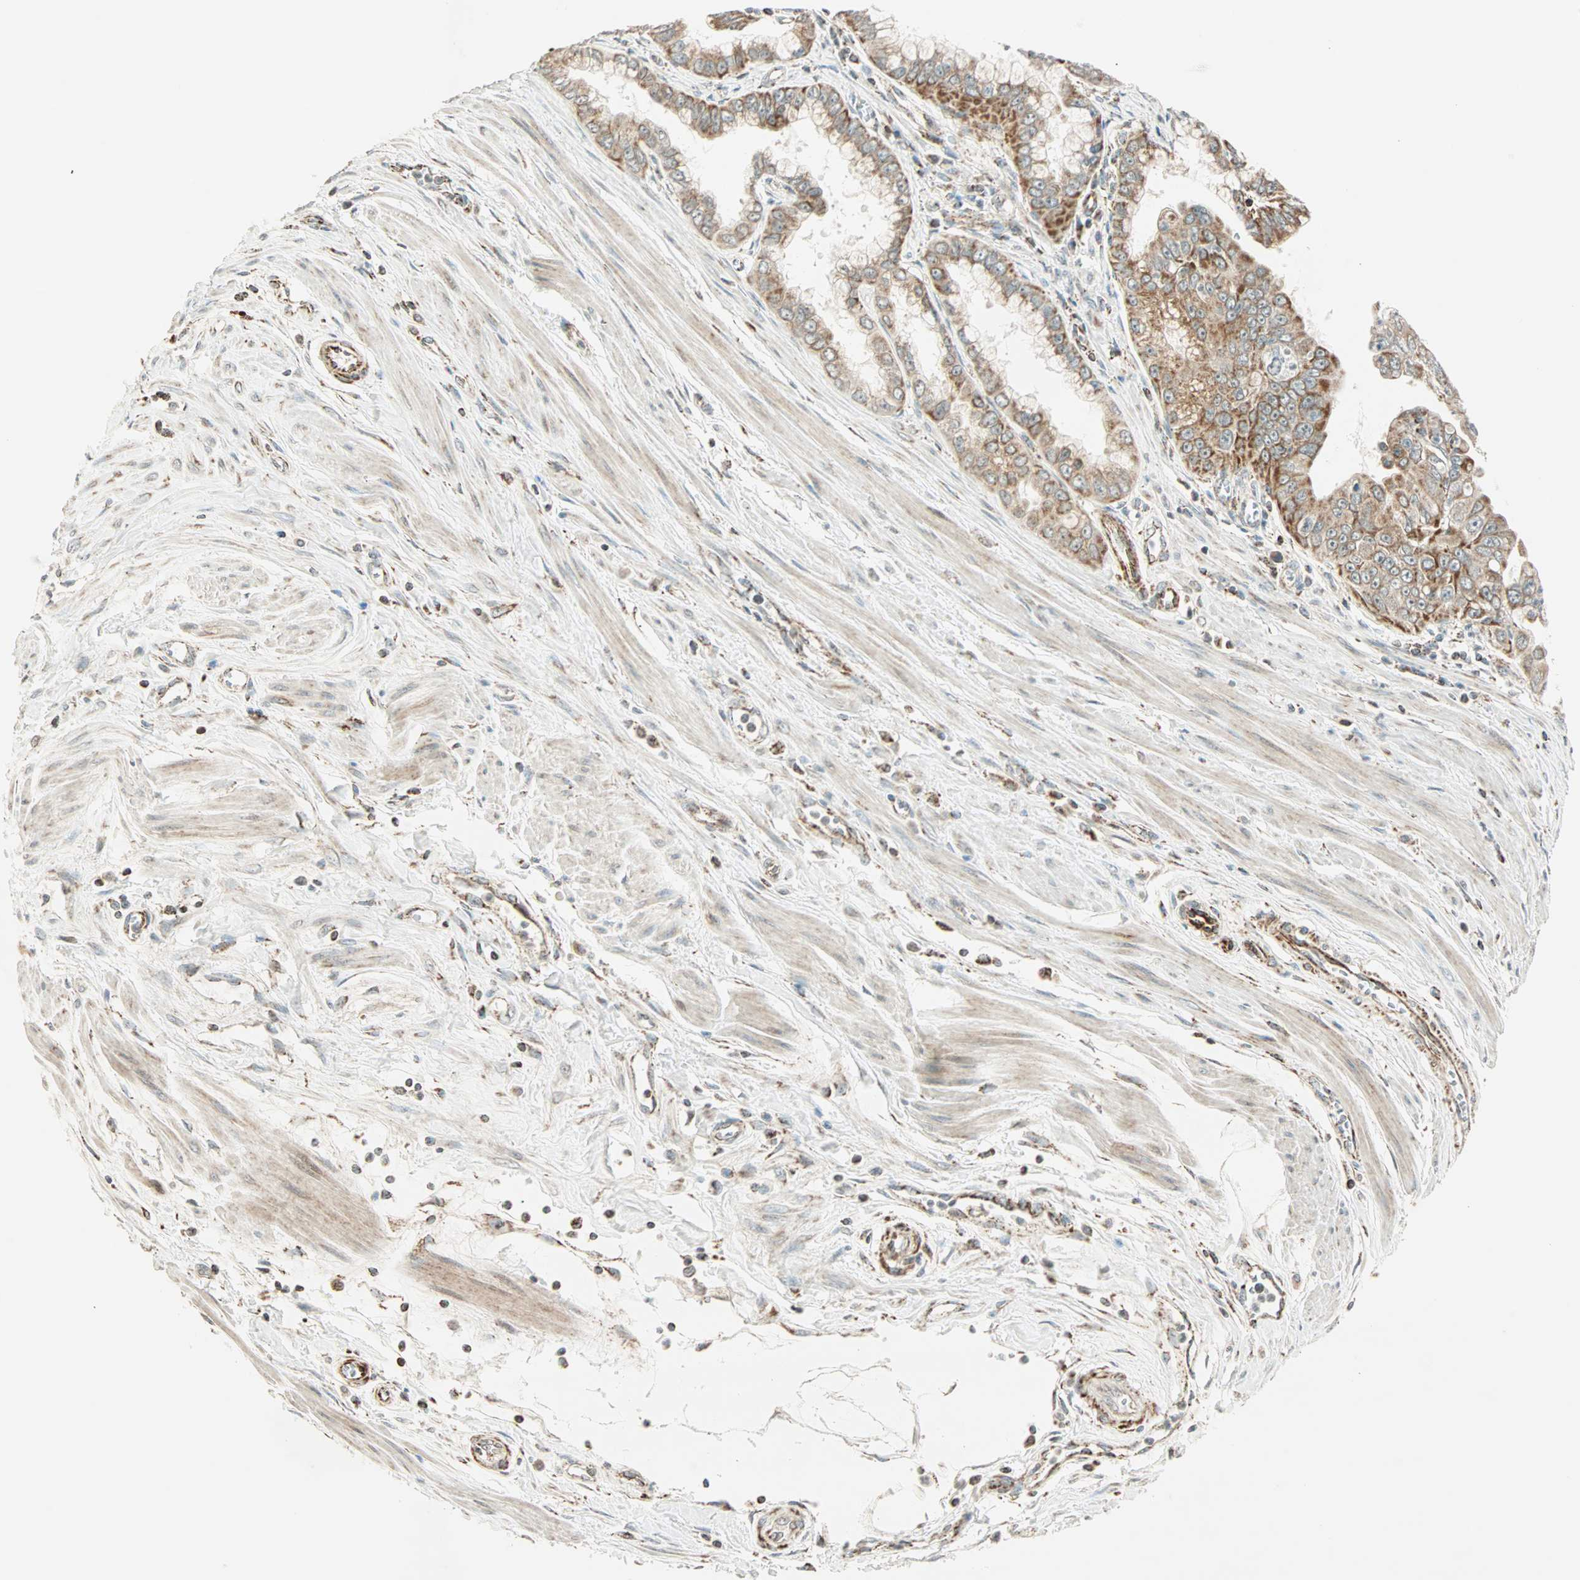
{"staining": {"intensity": "weak", "quantity": ">75%", "location": "cytoplasmic/membranous"}, "tissue": "pancreatic cancer", "cell_type": "Tumor cells", "image_type": "cancer", "snomed": [{"axis": "morphology", "description": "Normal tissue, NOS"}, {"axis": "topography", "description": "Lymph node"}], "caption": "Human pancreatic cancer stained with a brown dye exhibits weak cytoplasmic/membranous positive staining in approximately >75% of tumor cells.", "gene": "SPRY4", "patient": {"sex": "male", "age": 50}}